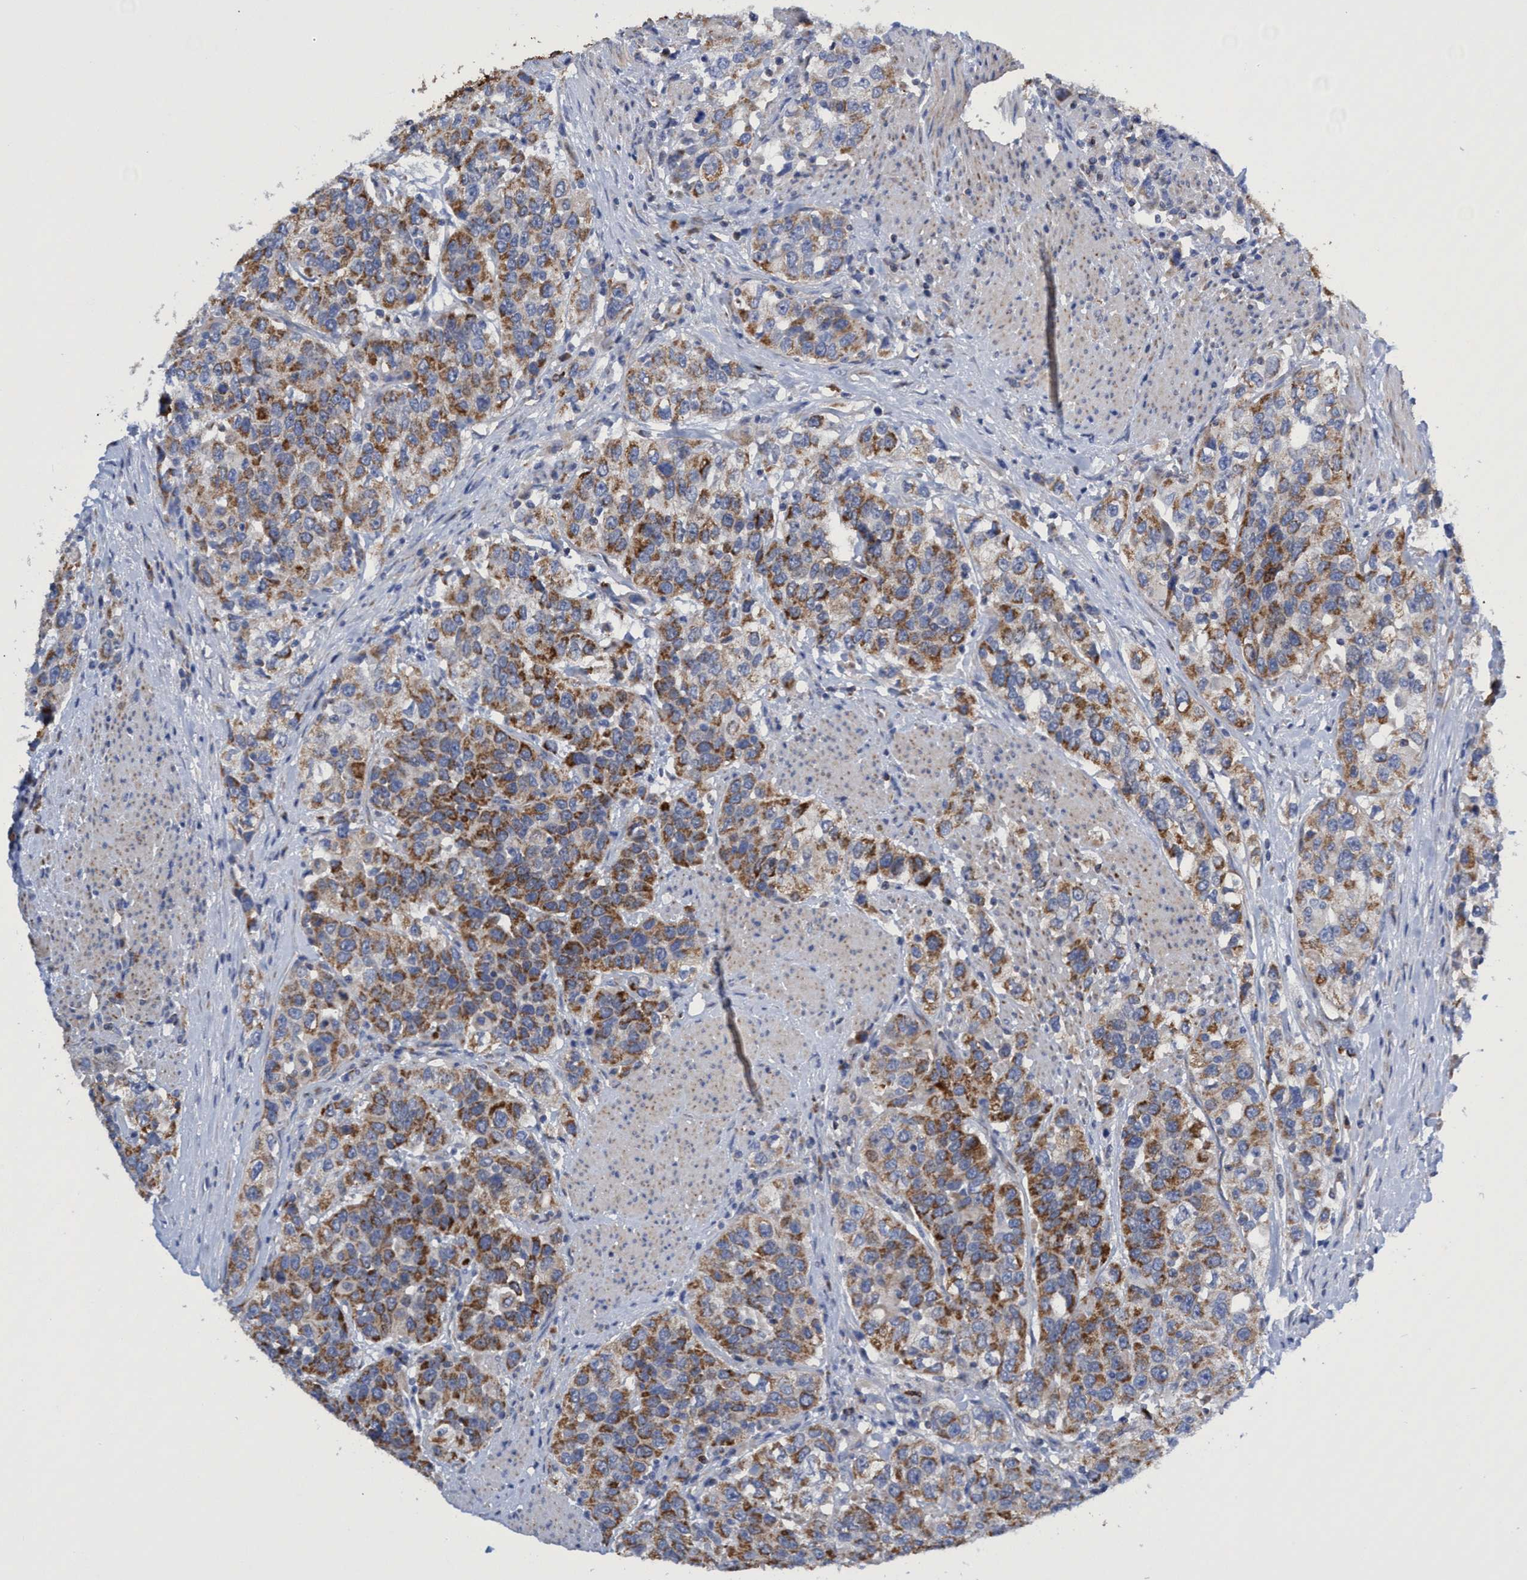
{"staining": {"intensity": "strong", "quantity": ">75%", "location": "cytoplasmic/membranous"}, "tissue": "urothelial cancer", "cell_type": "Tumor cells", "image_type": "cancer", "snomed": [{"axis": "morphology", "description": "Urothelial carcinoma, High grade"}, {"axis": "topography", "description": "Urinary bladder"}], "caption": "Immunohistochemical staining of human urothelial carcinoma (high-grade) displays strong cytoplasmic/membranous protein expression in about >75% of tumor cells.", "gene": "CRYZ", "patient": {"sex": "female", "age": 80}}